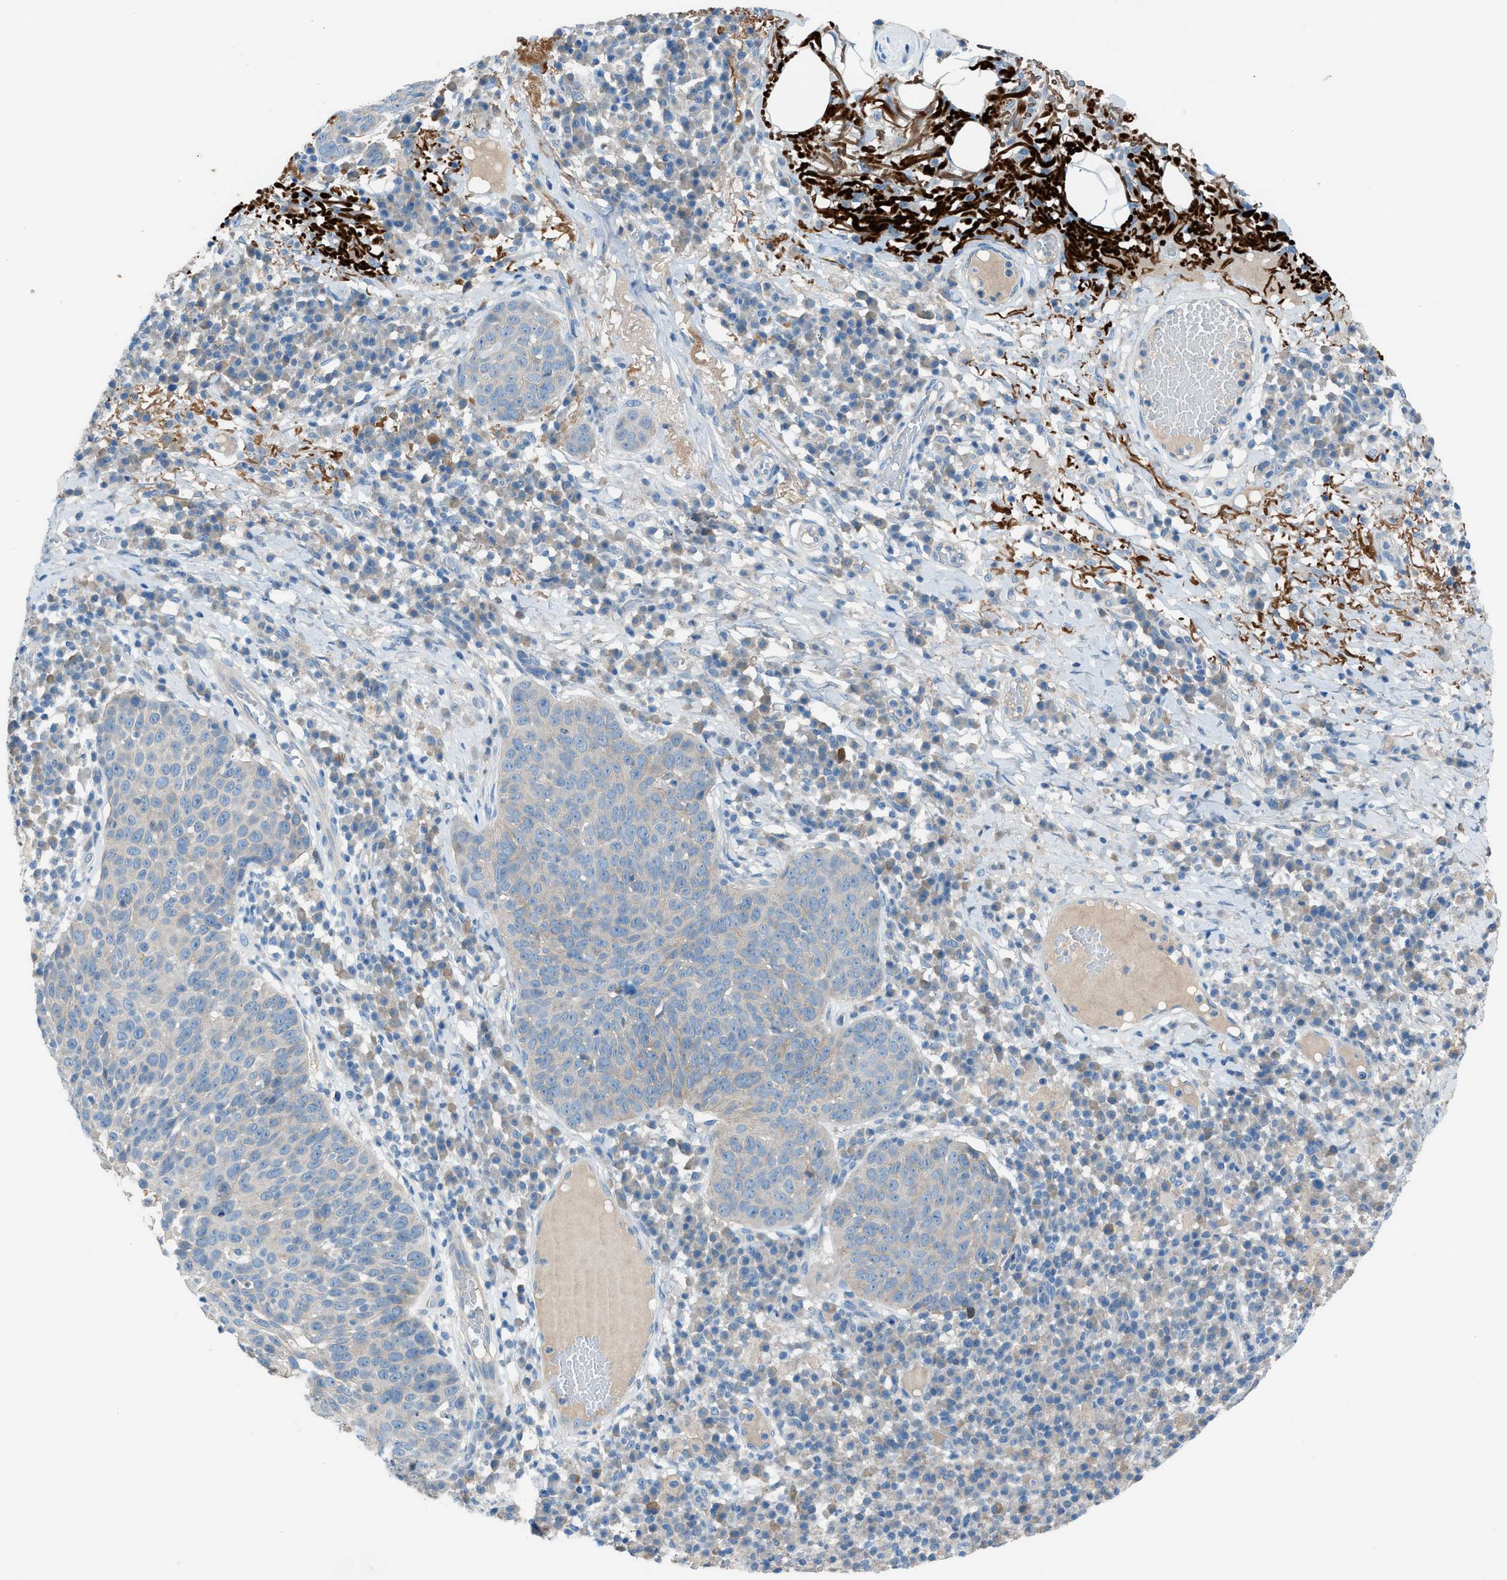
{"staining": {"intensity": "weak", "quantity": "<25%", "location": "cytoplasmic/membranous"}, "tissue": "skin cancer", "cell_type": "Tumor cells", "image_type": "cancer", "snomed": [{"axis": "morphology", "description": "Squamous cell carcinoma in situ, NOS"}, {"axis": "morphology", "description": "Squamous cell carcinoma, NOS"}, {"axis": "topography", "description": "Skin"}], "caption": "Histopathology image shows no significant protein expression in tumor cells of squamous cell carcinoma (skin).", "gene": "C5AR2", "patient": {"sex": "male", "age": 93}}